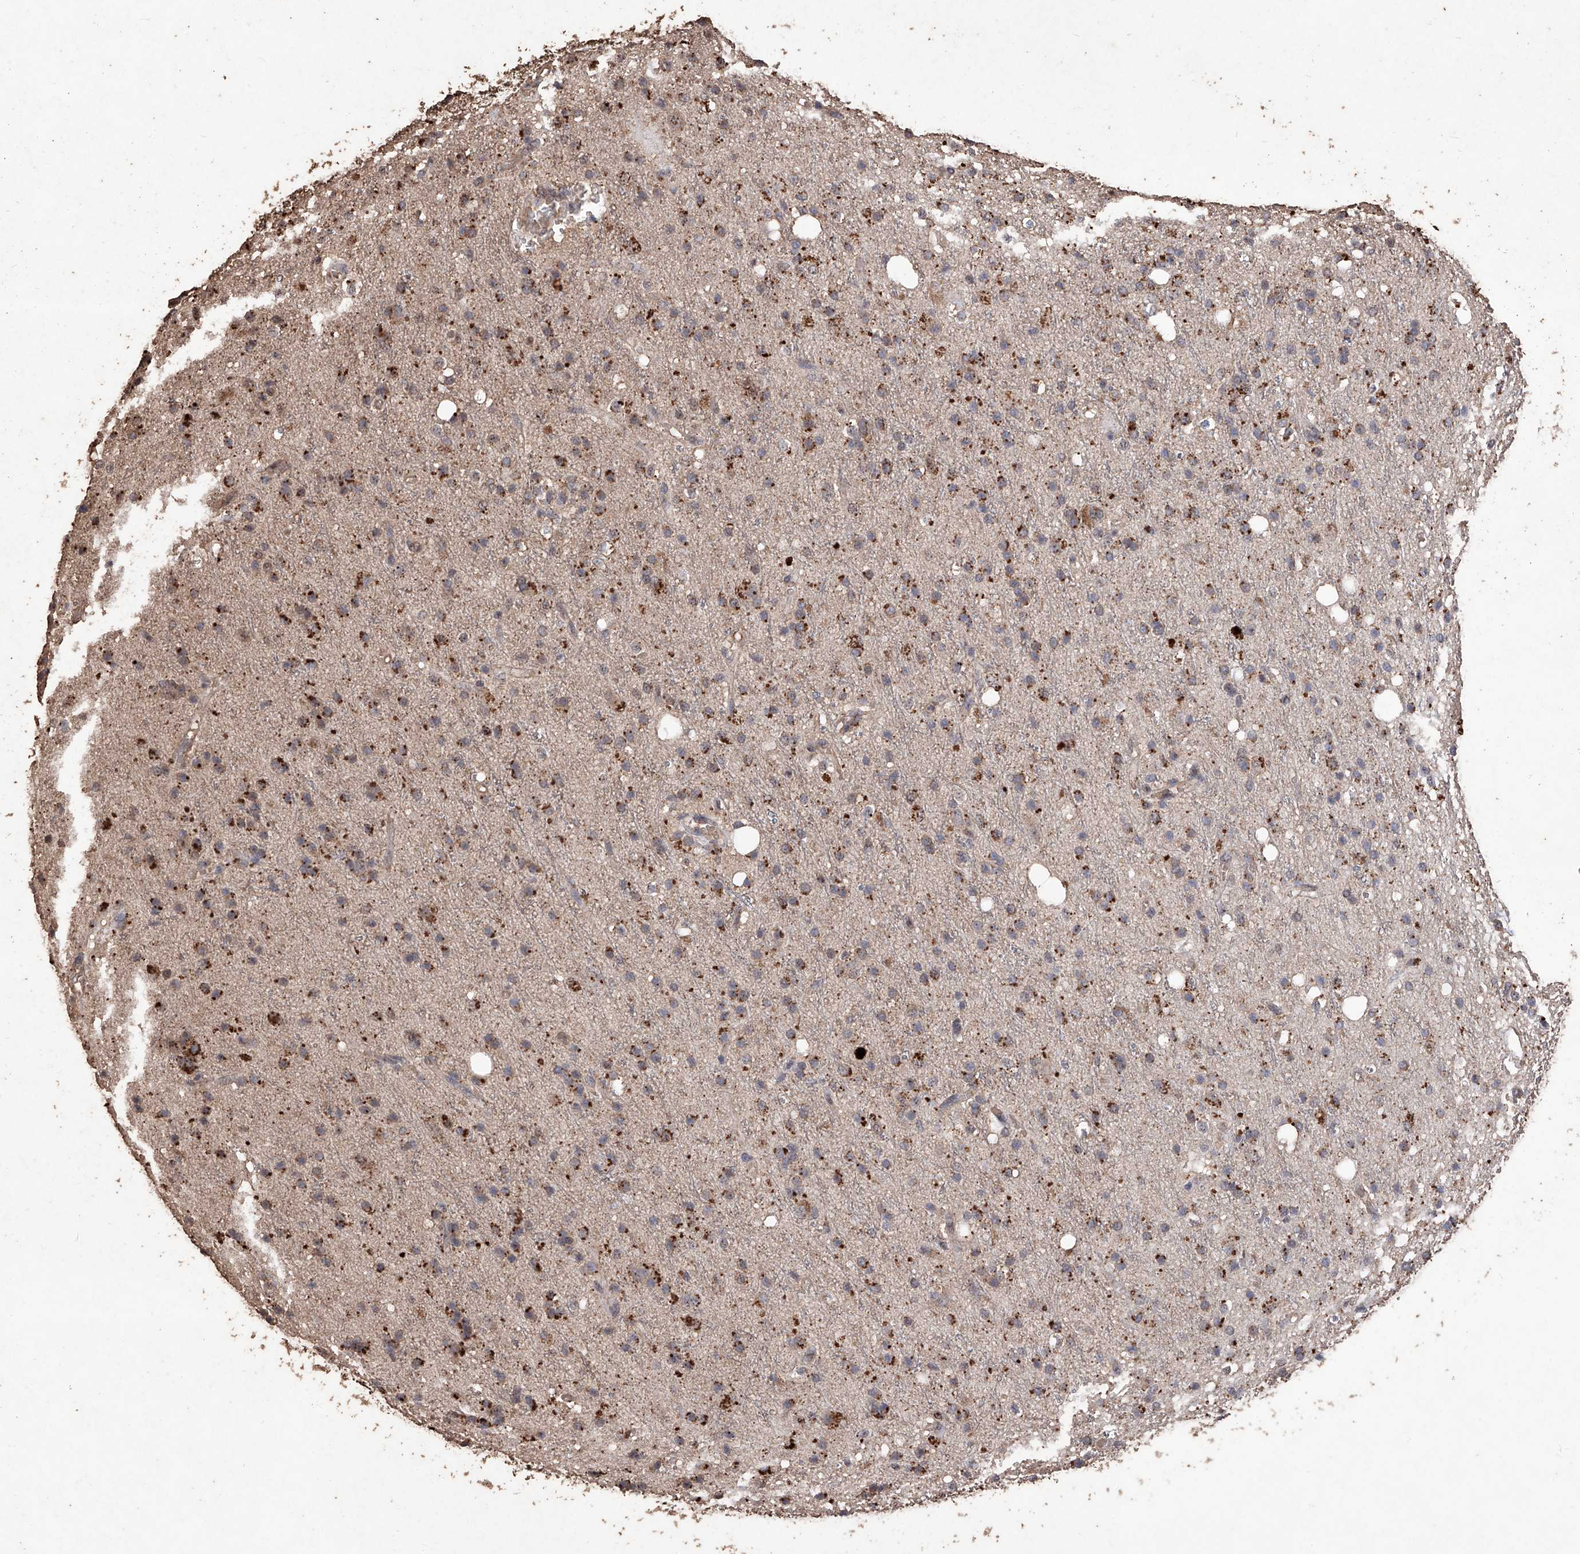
{"staining": {"intensity": "moderate", "quantity": ">75%", "location": "cytoplasmic/membranous"}, "tissue": "glioma", "cell_type": "Tumor cells", "image_type": "cancer", "snomed": [{"axis": "morphology", "description": "Glioma, malignant, High grade"}, {"axis": "topography", "description": "Brain"}], "caption": "A high-resolution photomicrograph shows immunohistochemistry staining of malignant glioma (high-grade), which reveals moderate cytoplasmic/membranous positivity in approximately >75% of tumor cells. Immunohistochemistry (ihc) stains the protein of interest in brown and the nuclei are stained blue.", "gene": "EML1", "patient": {"sex": "male", "age": 47}}